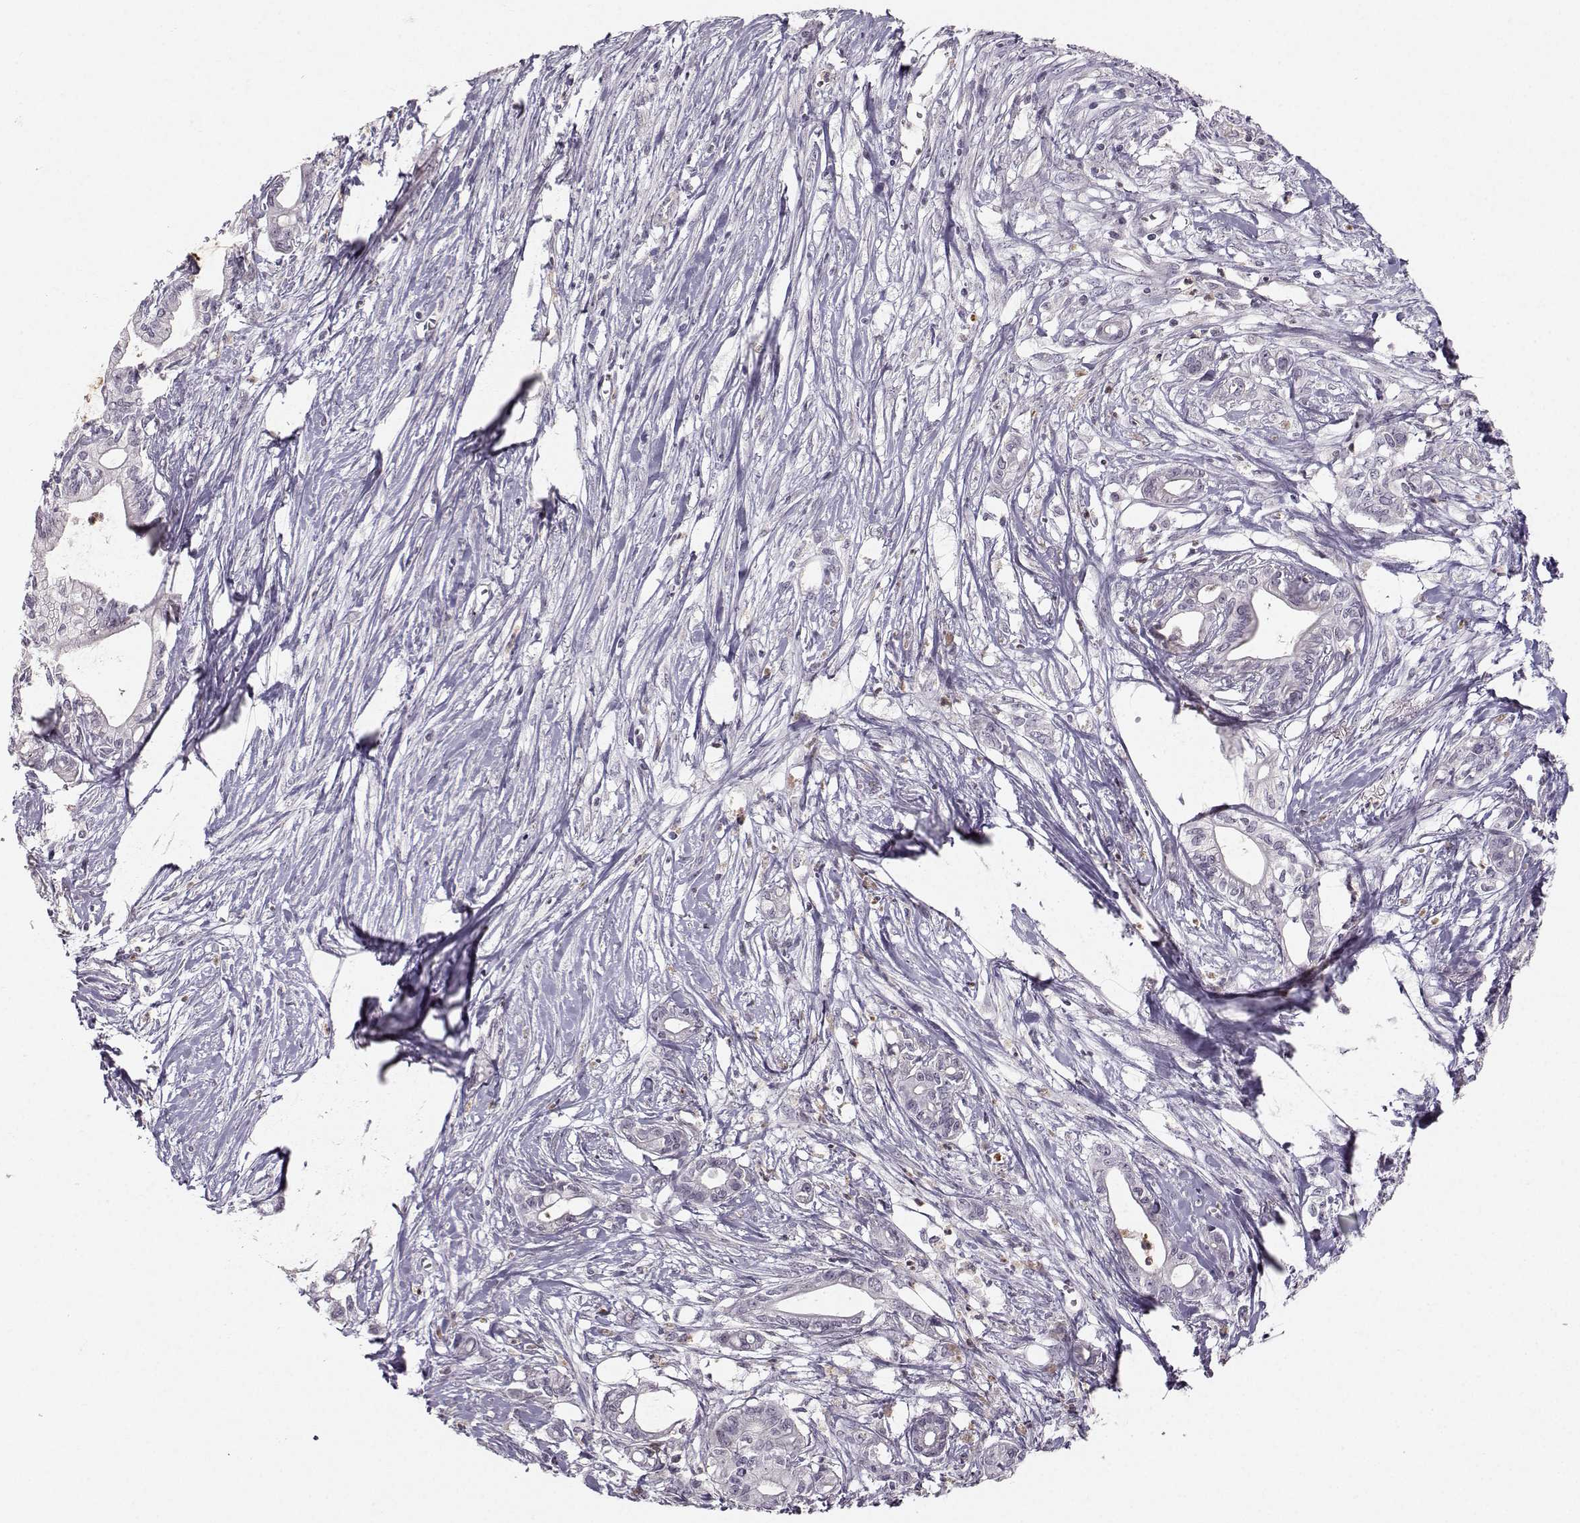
{"staining": {"intensity": "negative", "quantity": "none", "location": "none"}, "tissue": "pancreatic cancer", "cell_type": "Tumor cells", "image_type": "cancer", "snomed": [{"axis": "morphology", "description": "Adenocarcinoma, NOS"}, {"axis": "topography", "description": "Pancreas"}], "caption": "Tumor cells show no significant protein positivity in pancreatic cancer (adenocarcinoma). The staining was performed using DAB to visualize the protein expression in brown, while the nuclei were stained in blue with hematoxylin (Magnification: 20x).", "gene": "OPRD1", "patient": {"sex": "male", "age": 71}}